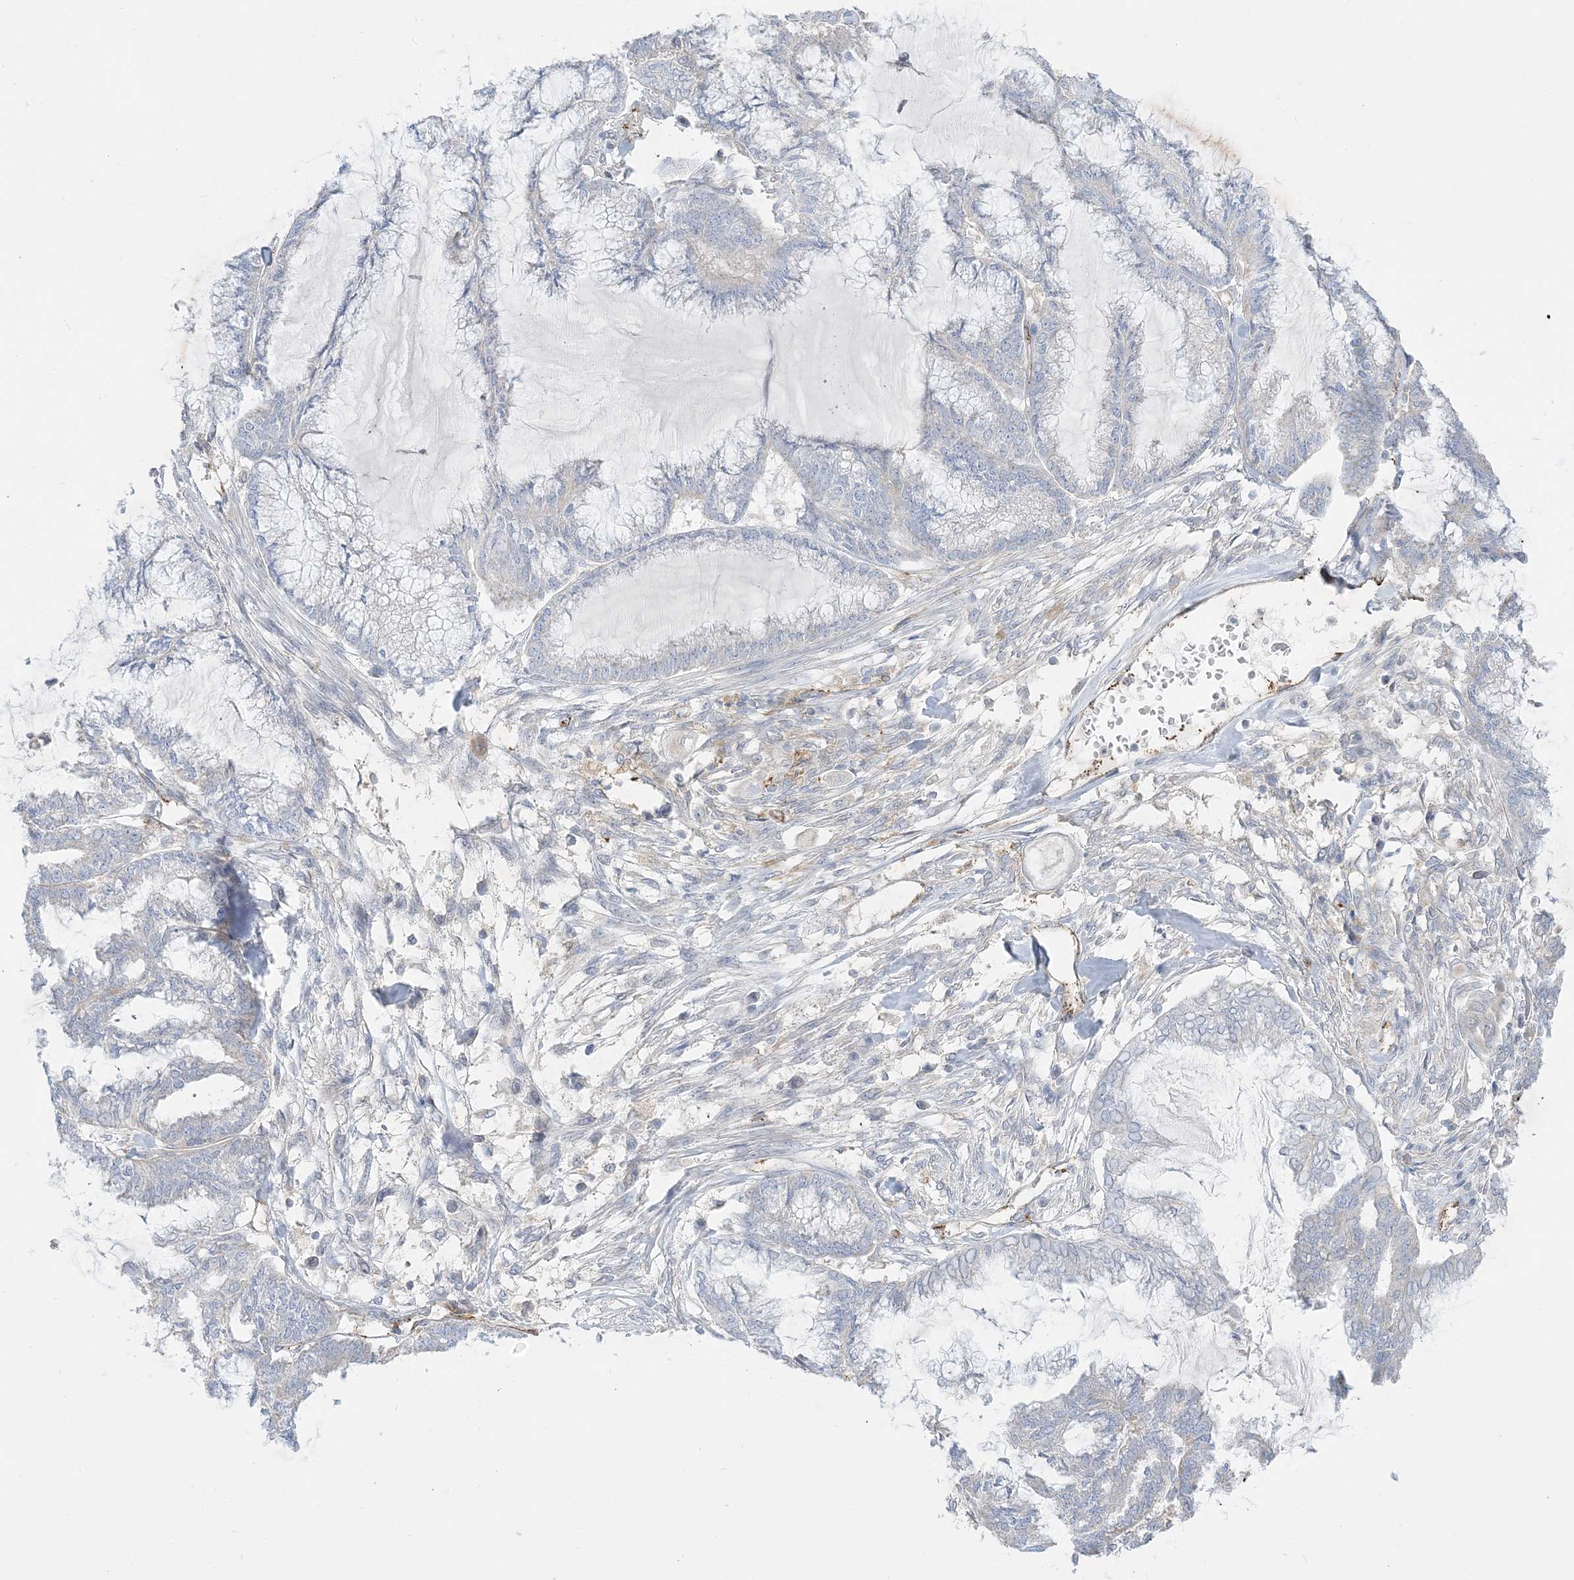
{"staining": {"intensity": "negative", "quantity": "none", "location": "none"}, "tissue": "endometrial cancer", "cell_type": "Tumor cells", "image_type": "cancer", "snomed": [{"axis": "morphology", "description": "Adenocarcinoma, NOS"}, {"axis": "topography", "description": "Endometrium"}], "caption": "Endometrial adenocarcinoma stained for a protein using immunohistochemistry (IHC) displays no positivity tumor cells.", "gene": "INPP1", "patient": {"sex": "female", "age": 86}}